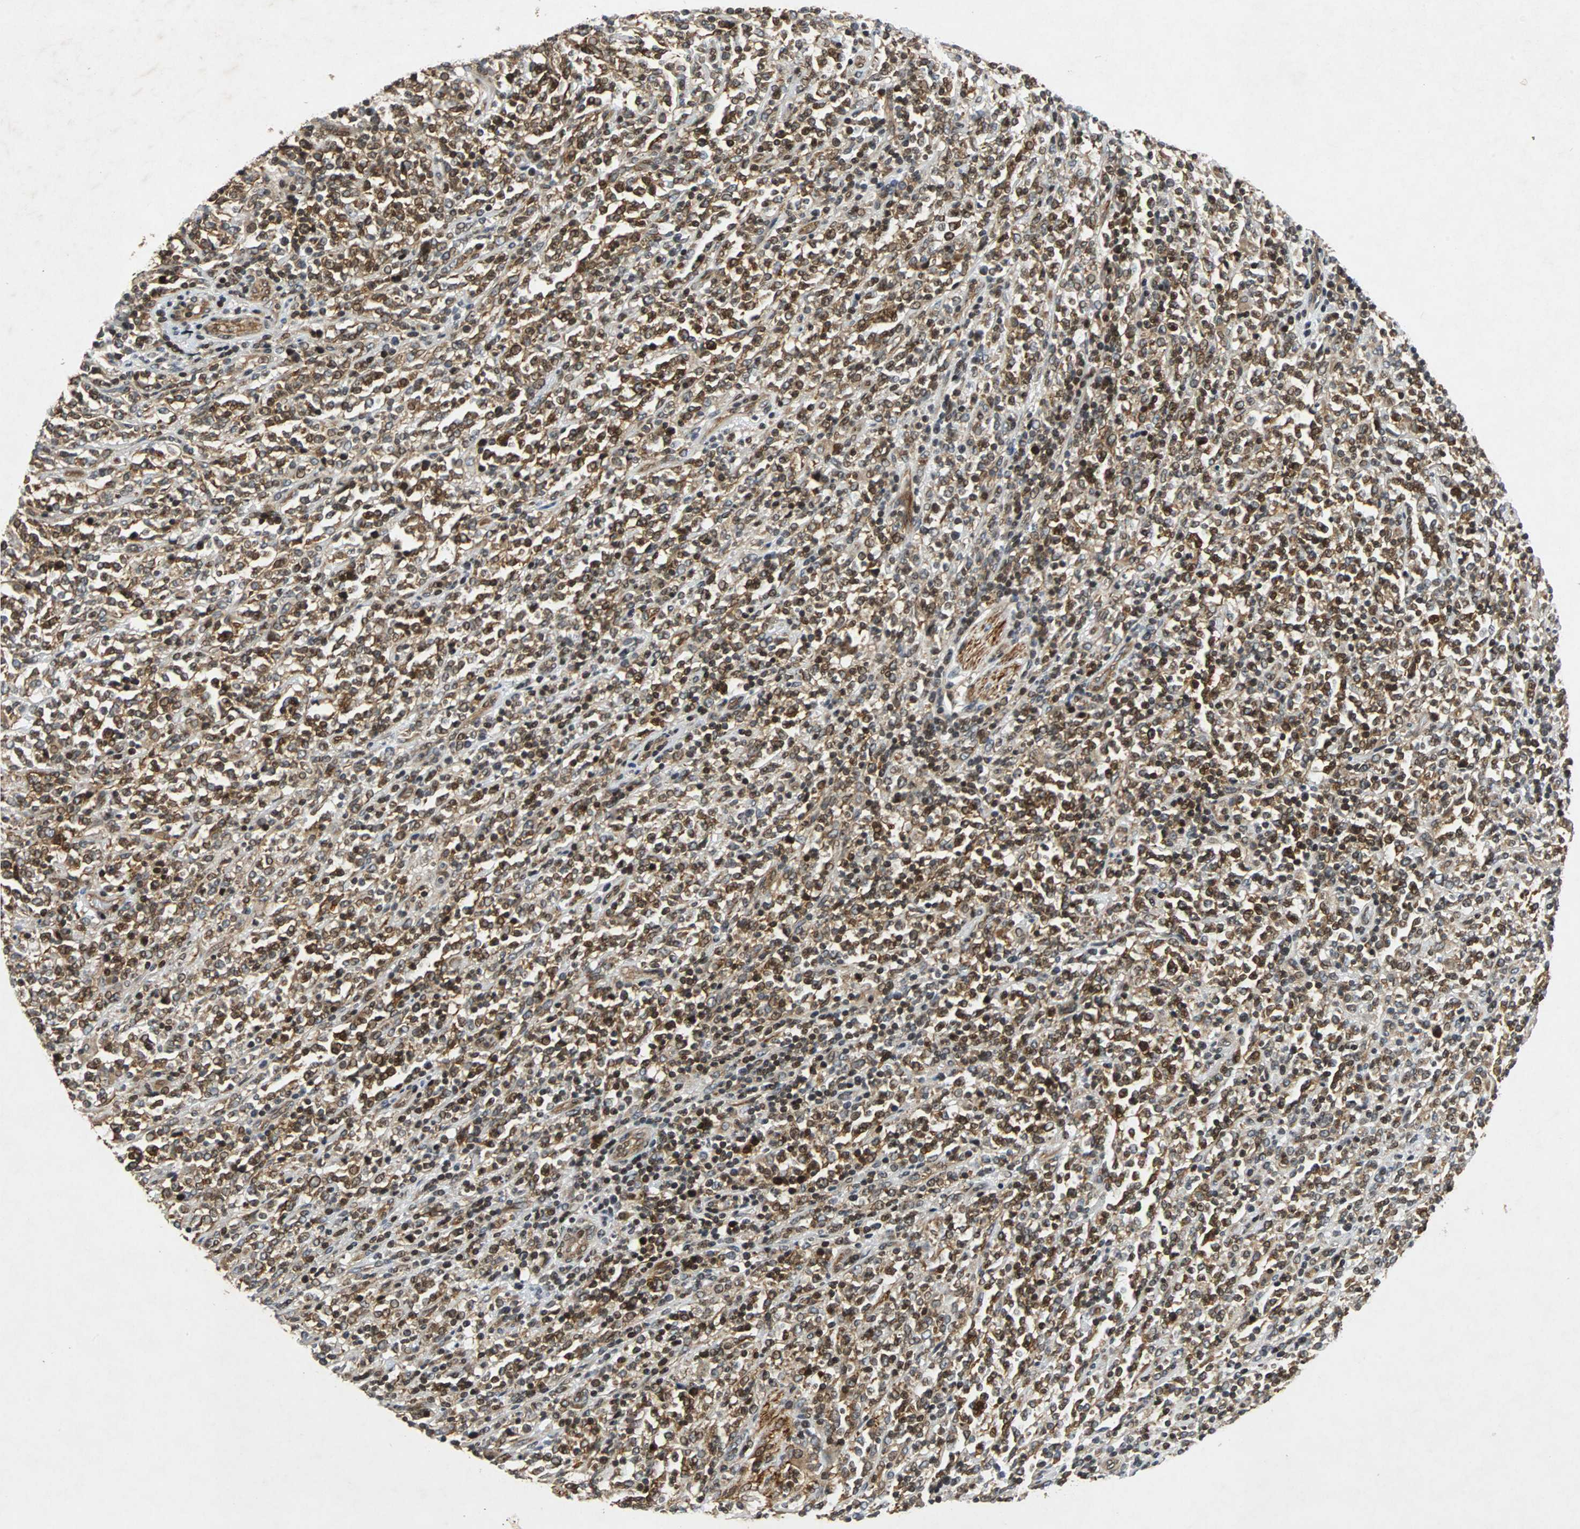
{"staining": {"intensity": "moderate", "quantity": ">75%", "location": "cytoplasmic/membranous"}, "tissue": "lymphoma", "cell_type": "Tumor cells", "image_type": "cancer", "snomed": [{"axis": "morphology", "description": "Malignant lymphoma, non-Hodgkin's type, High grade"}, {"axis": "topography", "description": "Soft tissue"}], "caption": "IHC micrograph of high-grade malignant lymphoma, non-Hodgkin's type stained for a protein (brown), which shows medium levels of moderate cytoplasmic/membranous positivity in approximately >75% of tumor cells.", "gene": "TUBA4A", "patient": {"sex": "male", "age": 18}}